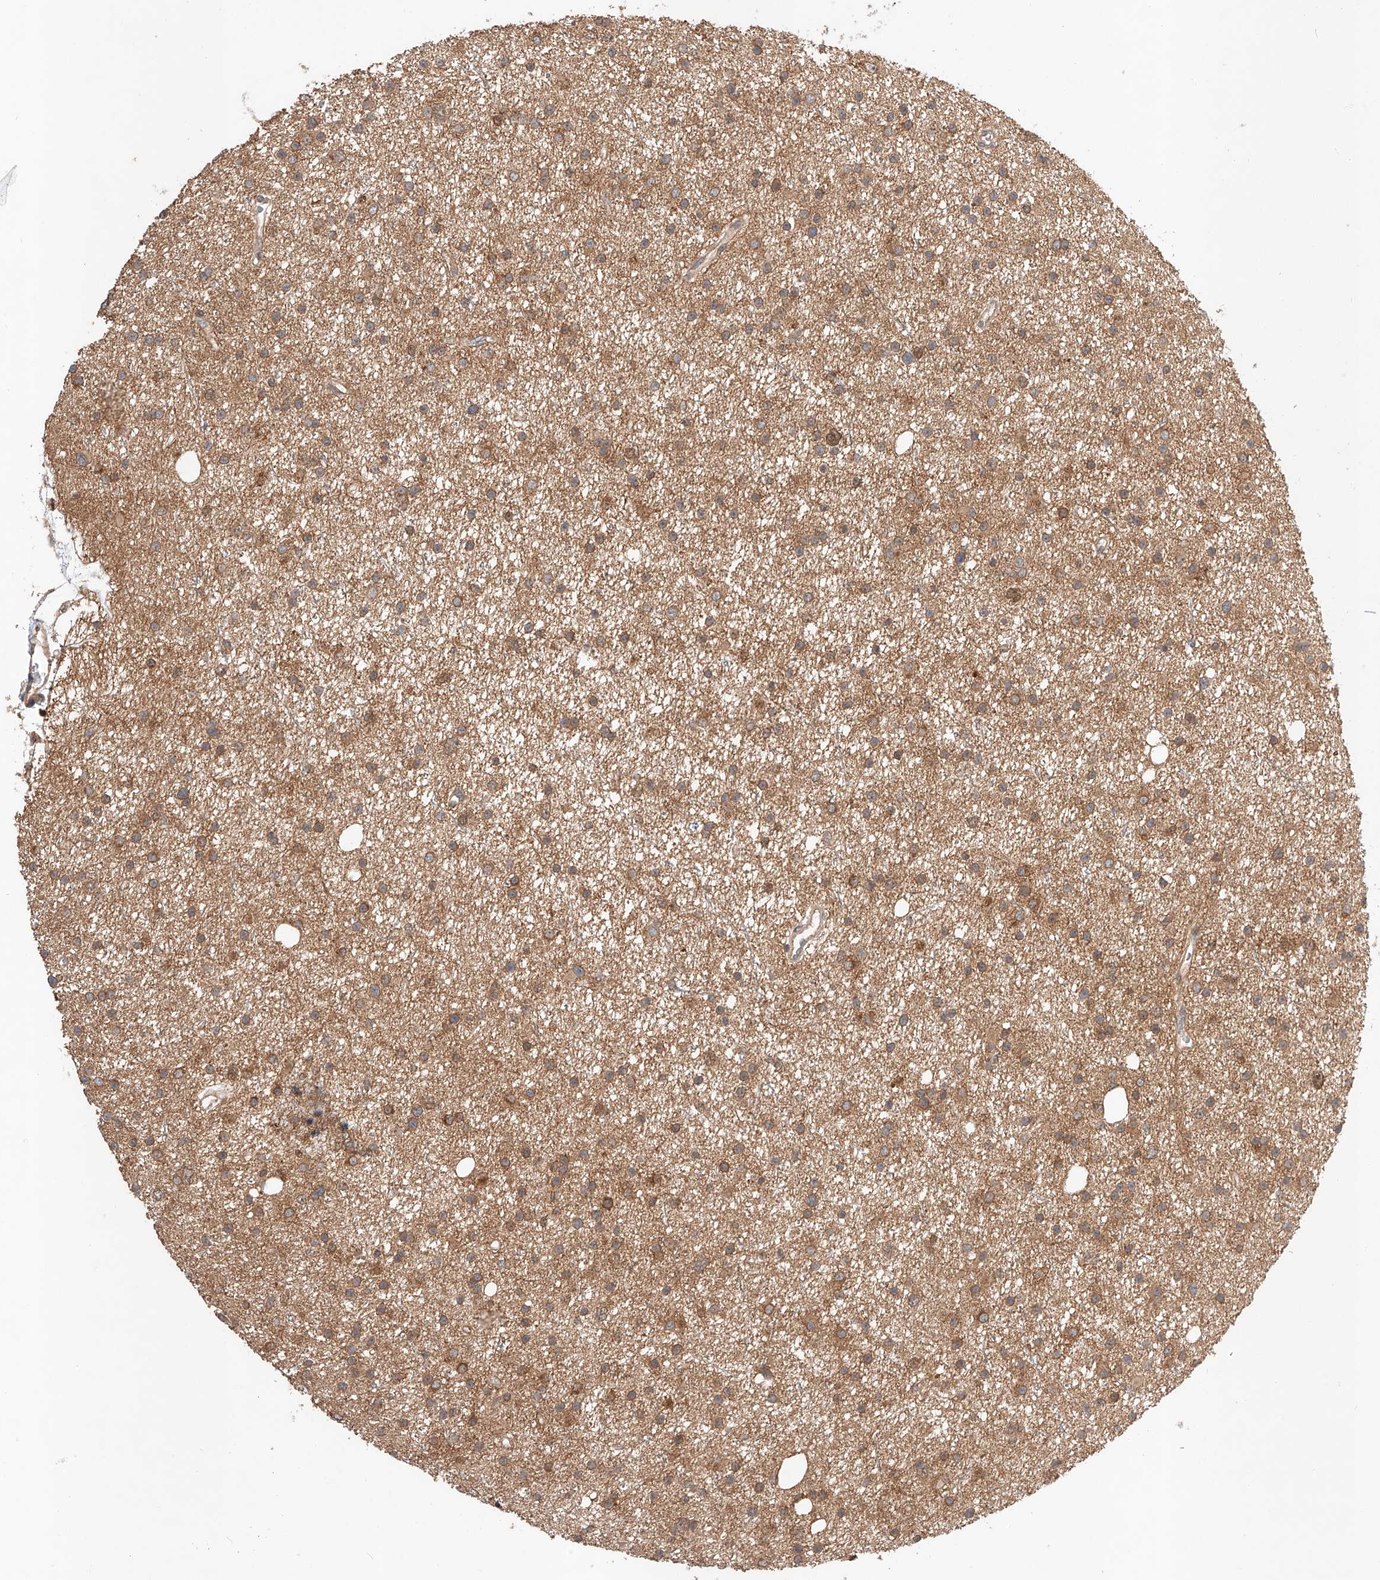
{"staining": {"intensity": "weak", "quantity": ">75%", "location": "cytoplasmic/membranous"}, "tissue": "glioma", "cell_type": "Tumor cells", "image_type": "cancer", "snomed": [{"axis": "morphology", "description": "Glioma, malignant, Low grade"}, {"axis": "topography", "description": "Cerebral cortex"}], "caption": "Glioma tissue reveals weak cytoplasmic/membranous positivity in approximately >75% of tumor cells, visualized by immunohistochemistry.", "gene": "RAB23", "patient": {"sex": "female", "age": 39}}